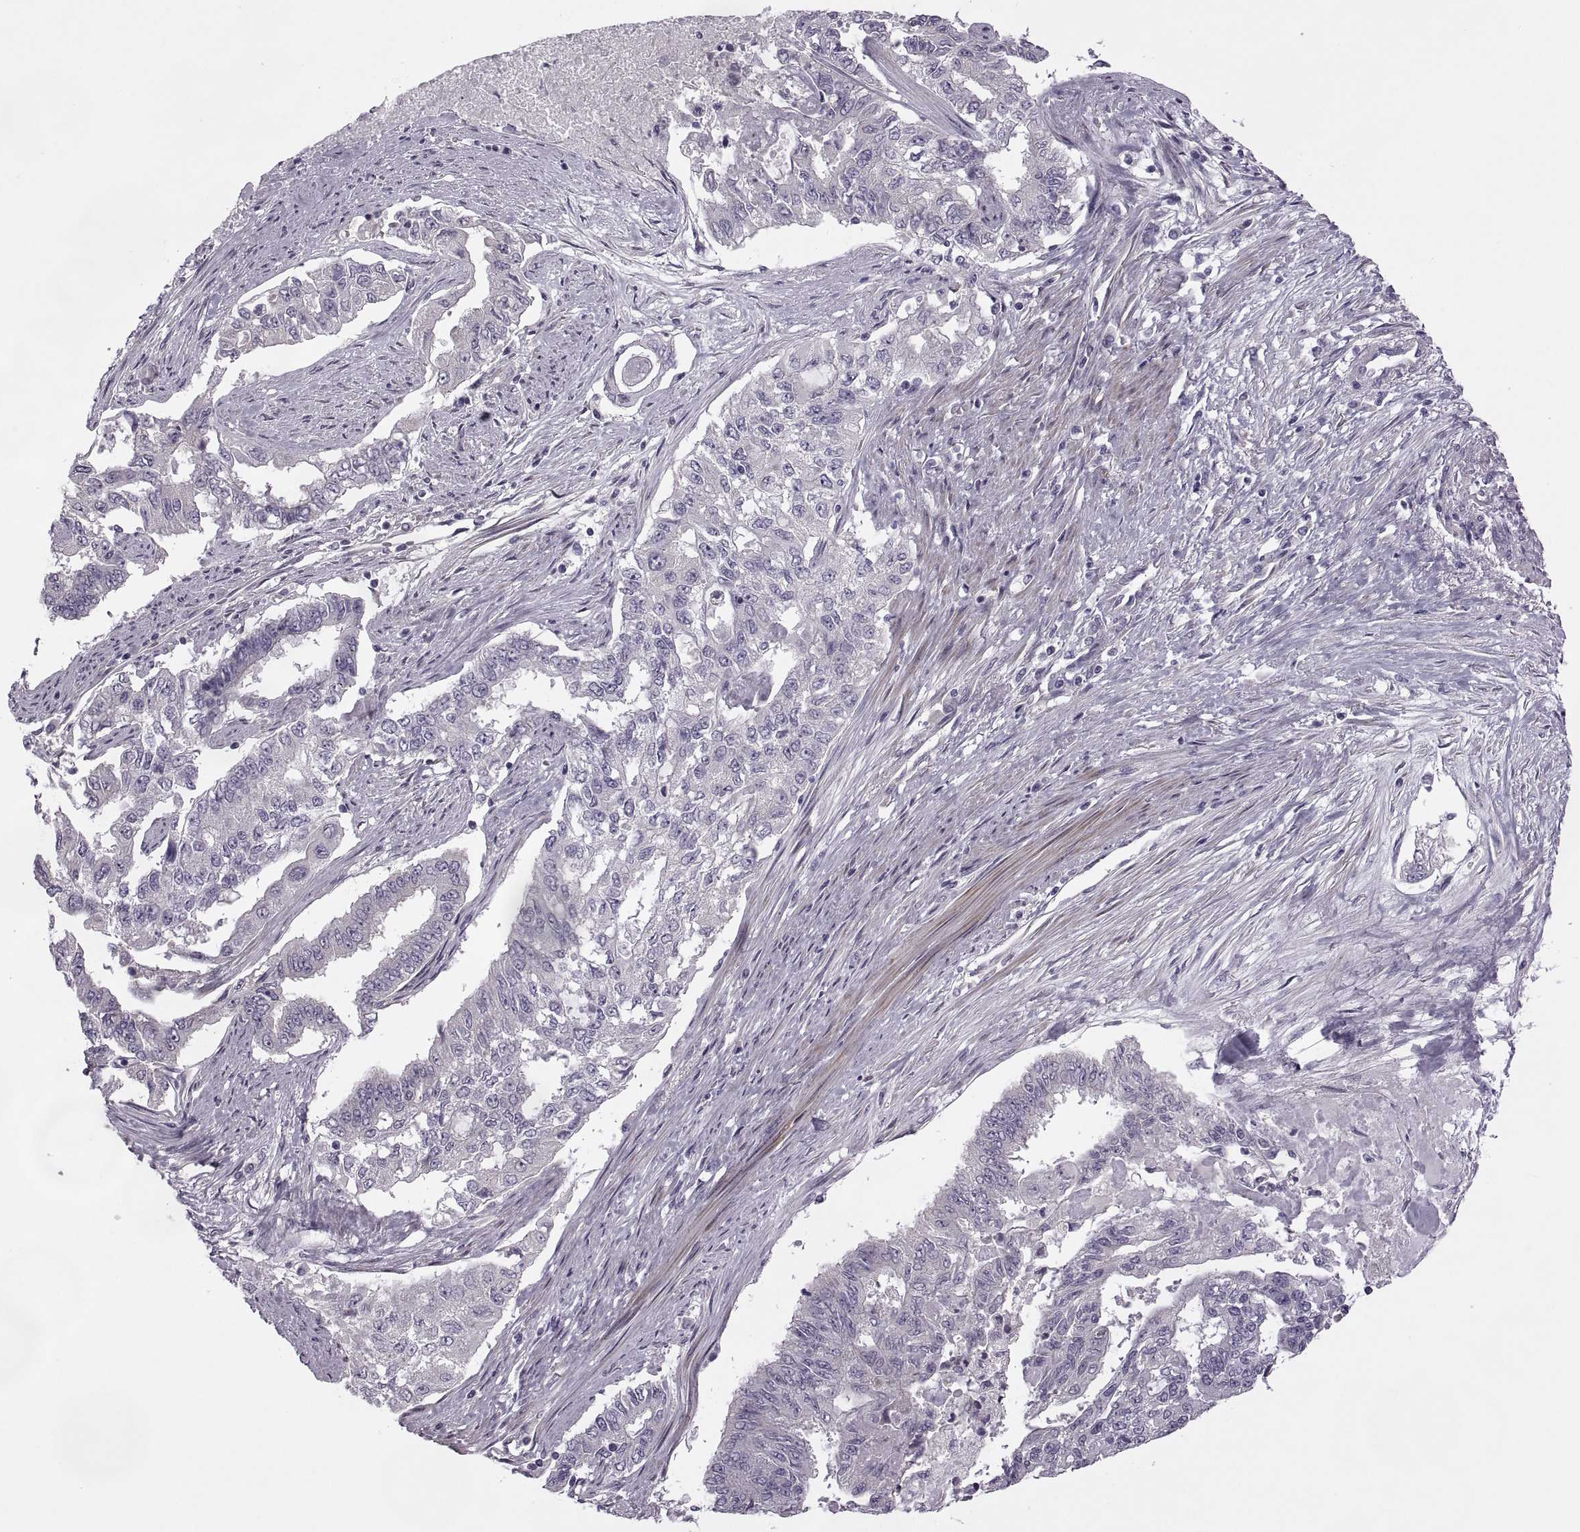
{"staining": {"intensity": "negative", "quantity": "none", "location": "none"}, "tissue": "endometrial cancer", "cell_type": "Tumor cells", "image_type": "cancer", "snomed": [{"axis": "morphology", "description": "Adenocarcinoma, NOS"}, {"axis": "topography", "description": "Uterus"}], "caption": "Immunohistochemical staining of human endometrial cancer shows no significant expression in tumor cells. The staining was performed using DAB (3,3'-diaminobenzidine) to visualize the protein expression in brown, while the nuclei were stained in blue with hematoxylin (Magnification: 20x).", "gene": "RIPK4", "patient": {"sex": "female", "age": 59}}